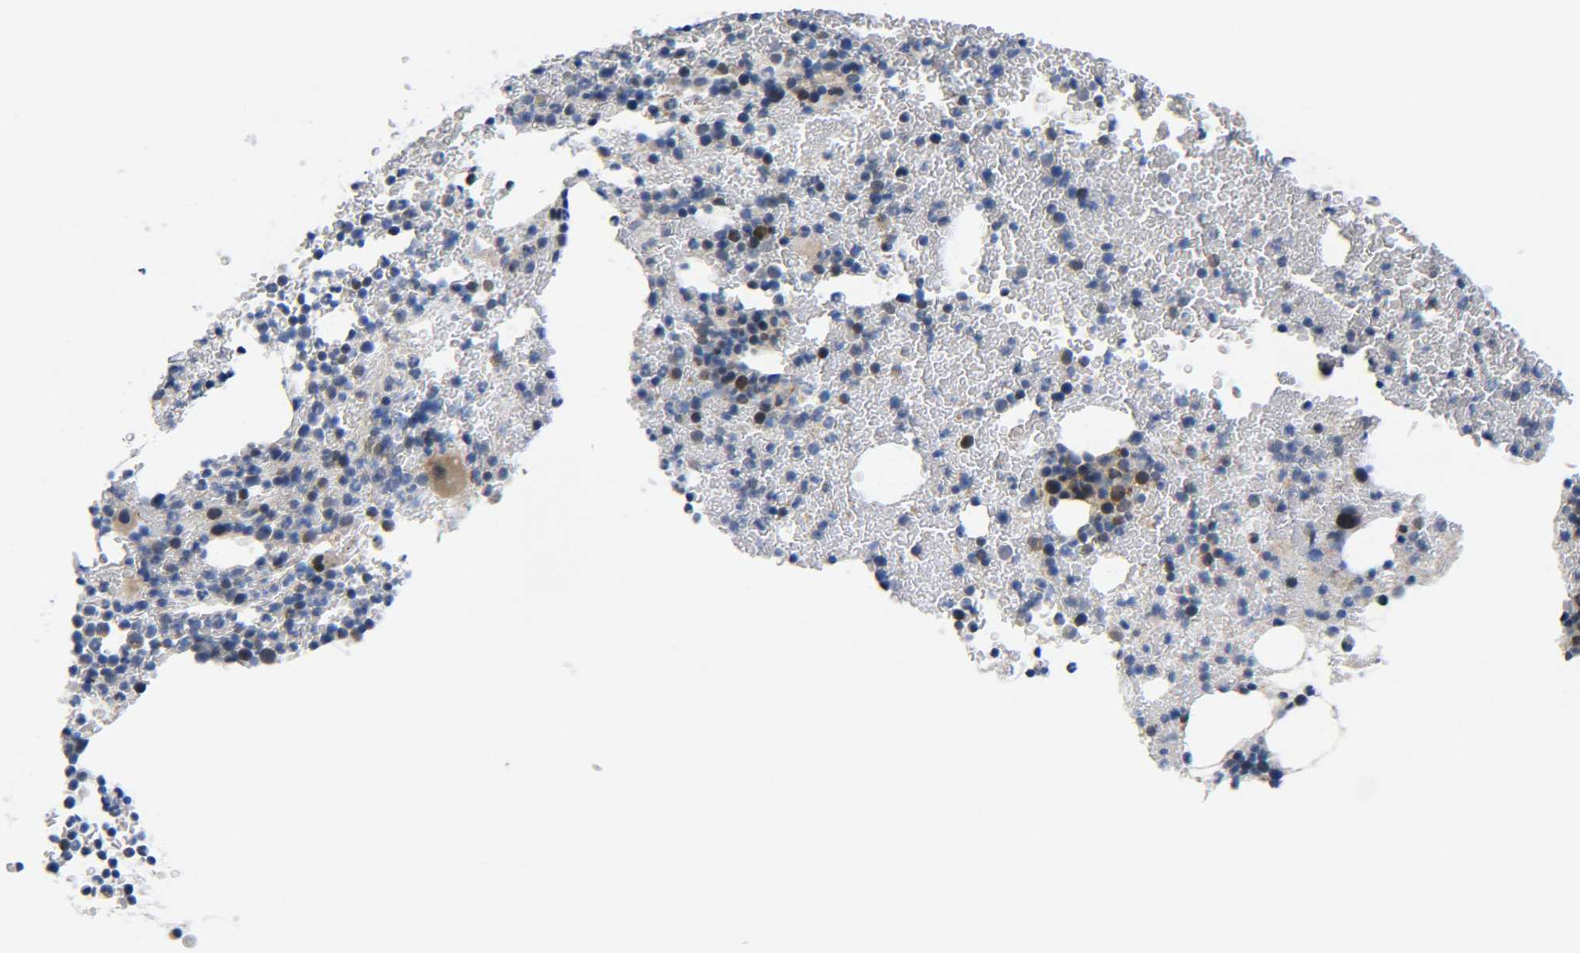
{"staining": {"intensity": "moderate", "quantity": "25%-75%", "location": "cytoplasmic/membranous"}, "tissue": "bone marrow", "cell_type": "Hematopoietic cells", "image_type": "normal", "snomed": [{"axis": "morphology", "description": "Normal tissue, NOS"}, {"axis": "morphology", "description": "Inflammation, NOS"}, {"axis": "topography", "description": "Bone marrow"}], "caption": "A photomicrograph of bone marrow stained for a protein exhibits moderate cytoplasmic/membranous brown staining in hematopoietic cells. The protein is shown in brown color, while the nuclei are stained blue.", "gene": "CMTM1", "patient": {"sex": "female", "age": 17}}